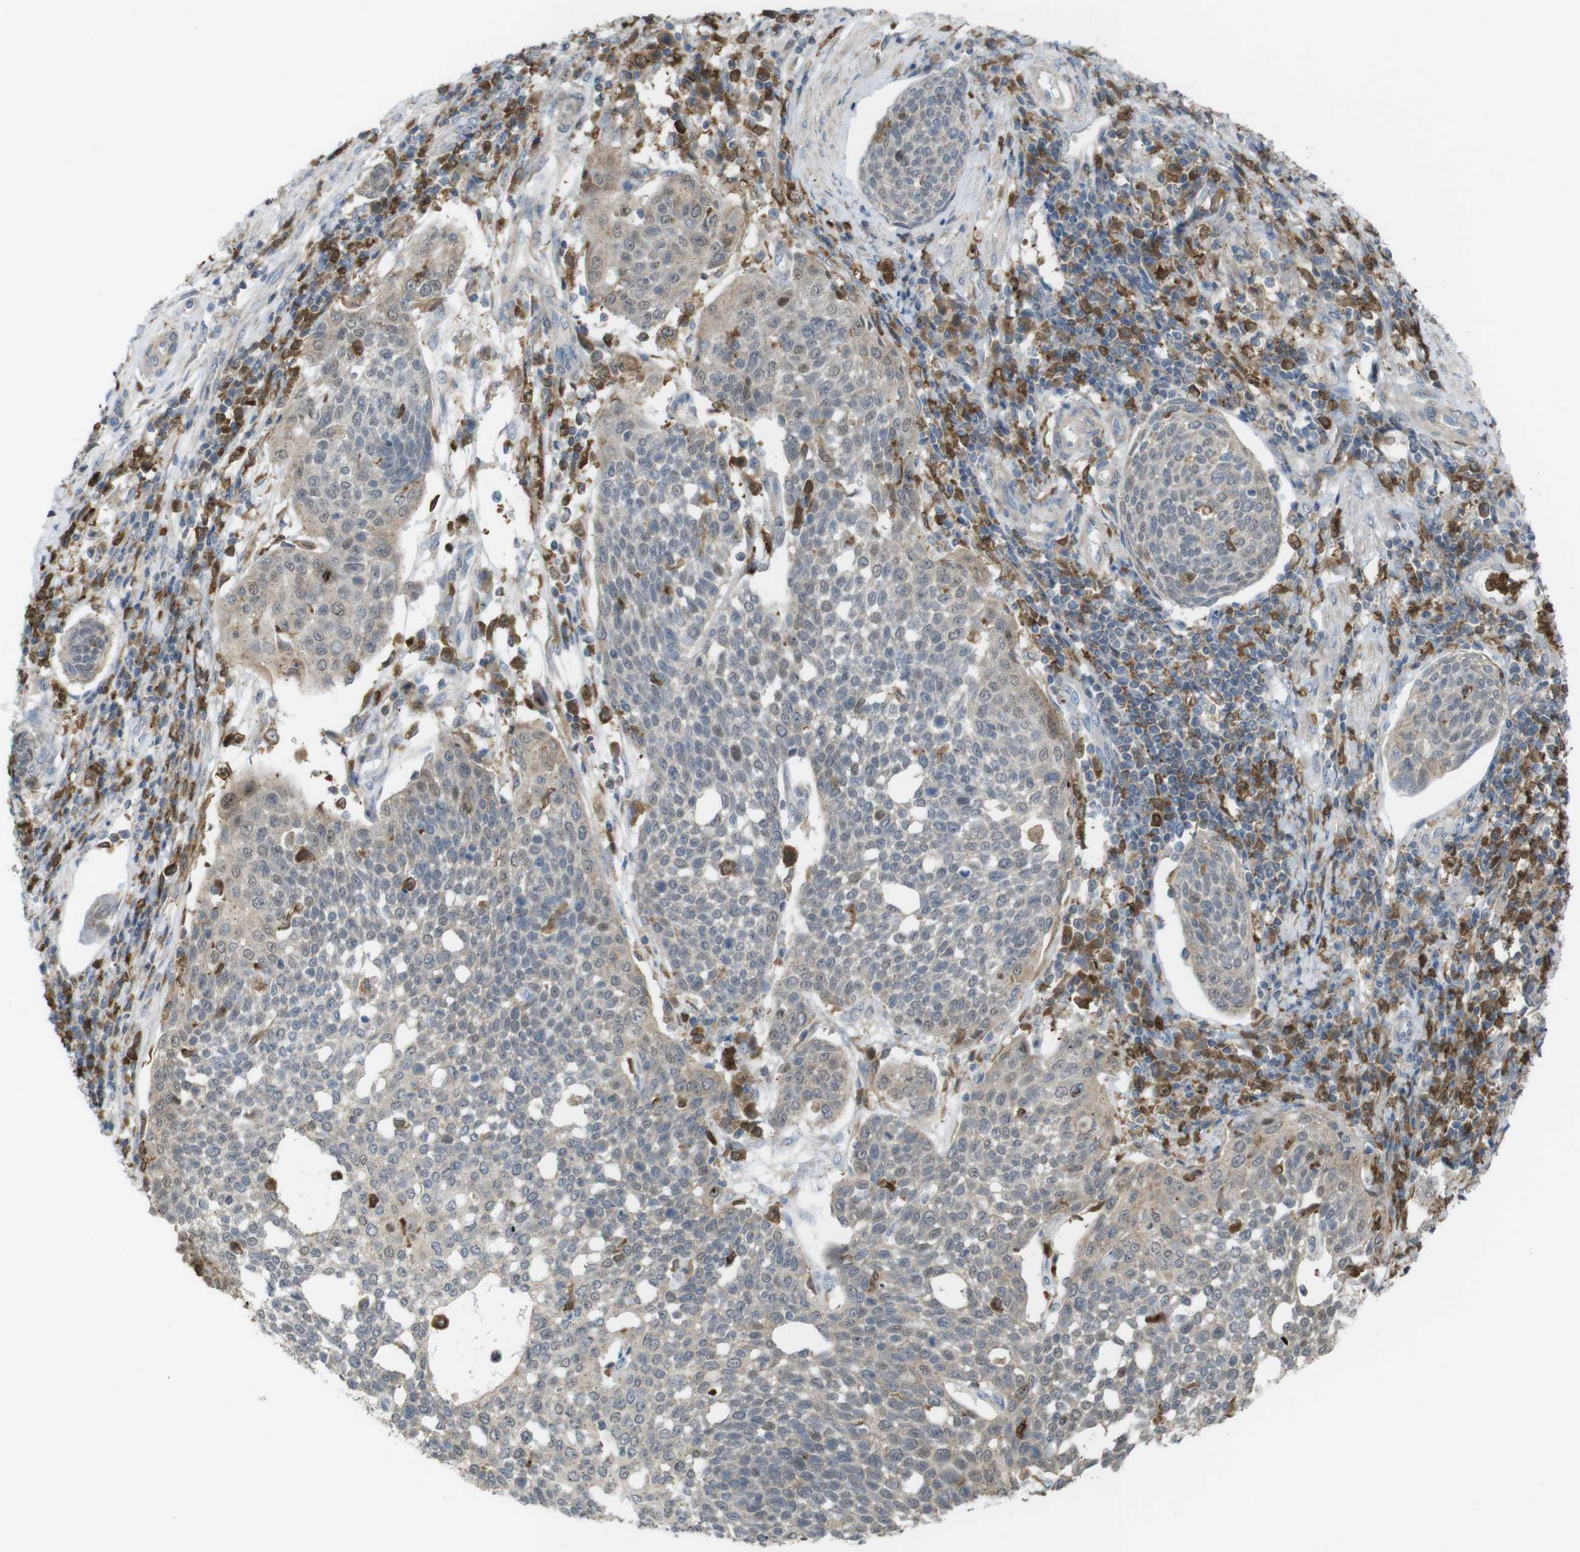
{"staining": {"intensity": "weak", "quantity": ">75%", "location": "cytoplasmic/membranous"}, "tissue": "cervical cancer", "cell_type": "Tumor cells", "image_type": "cancer", "snomed": [{"axis": "morphology", "description": "Squamous cell carcinoma, NOS"}, {"axis": "topography", "description": "Cervix"}], "caption": "Immunohistochemical staining of human cervical squamous cell carcinoma displays low levels of weak cytoplasmic/membranous protein expression in approximately >75% of tumor cells.", "gene": "PRKCD", "patient": {"sex": "female", "age": 34}}